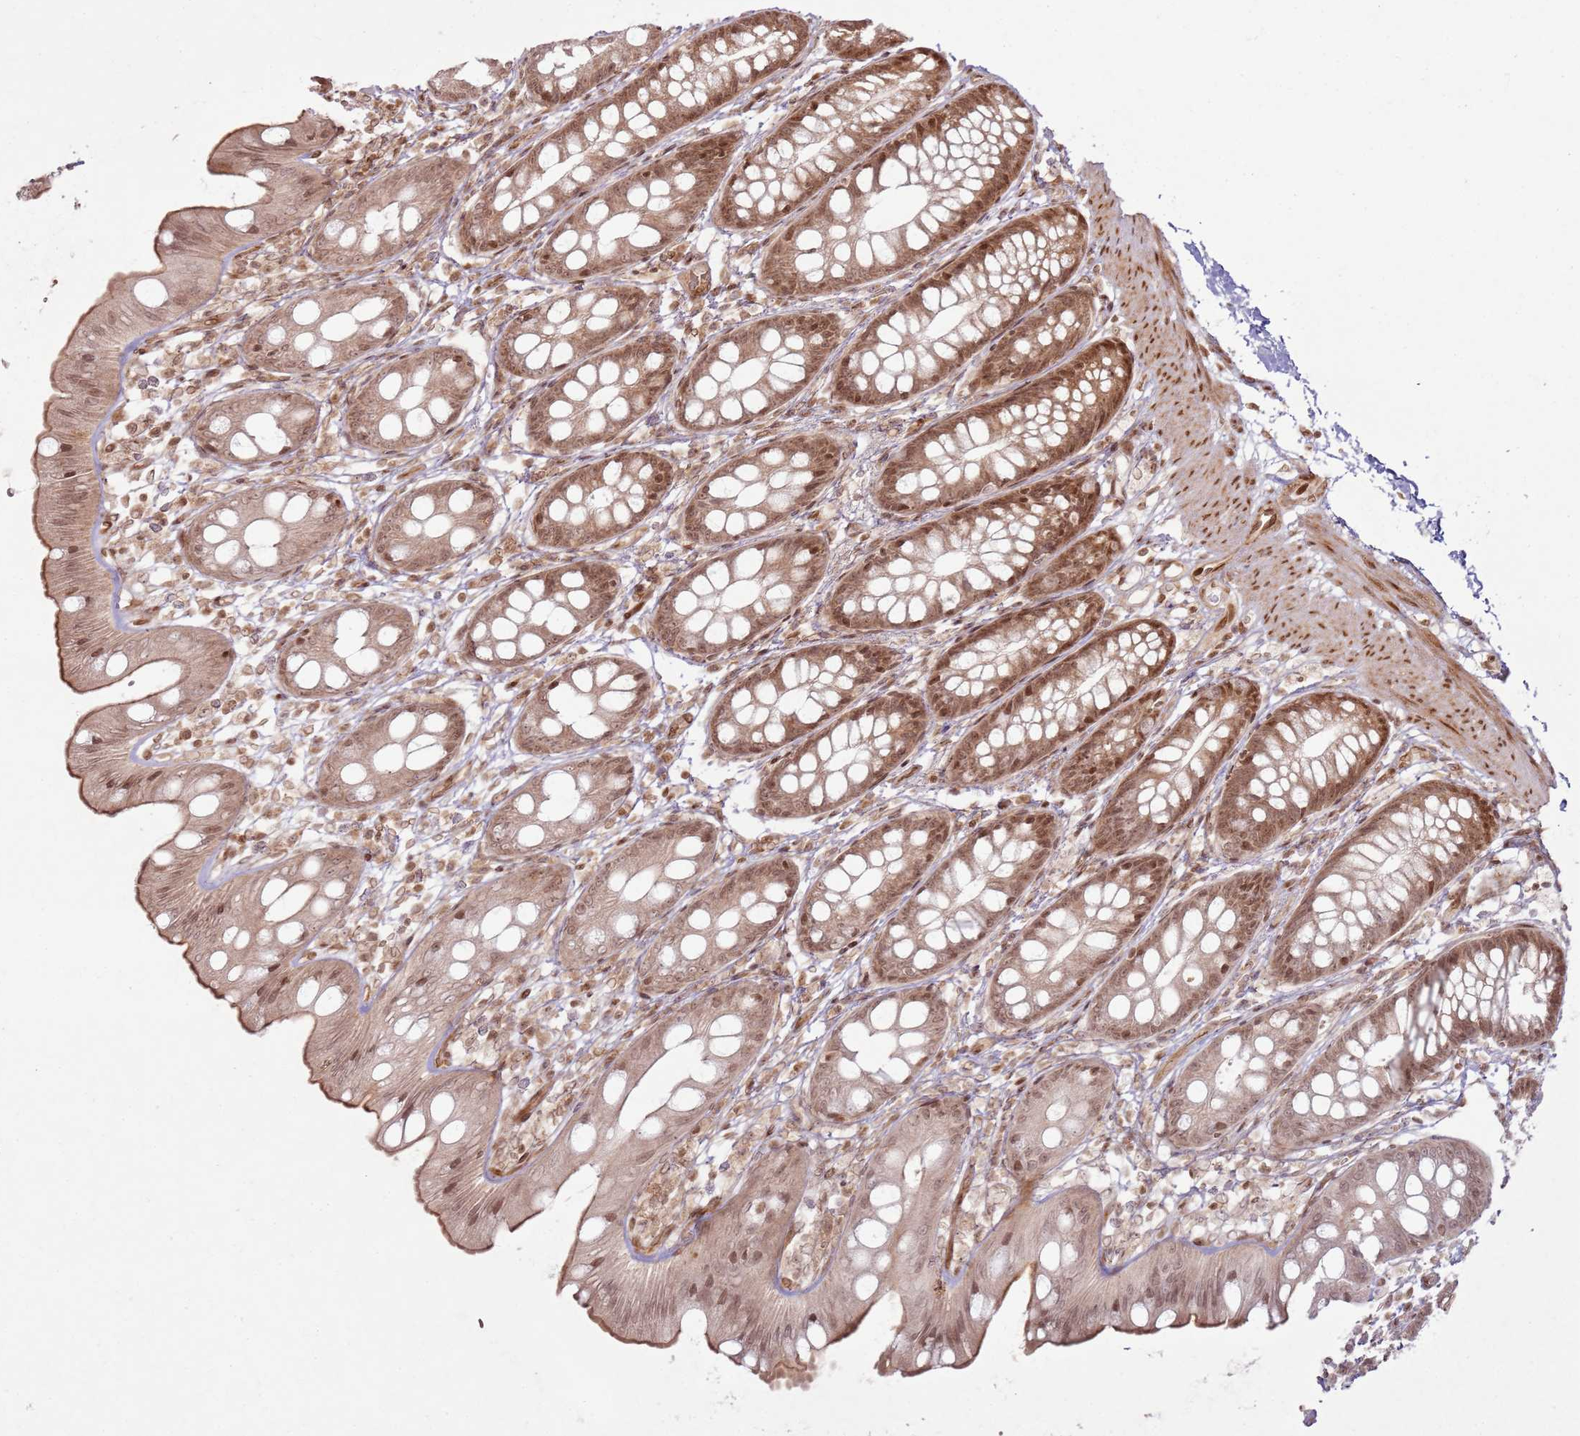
{"staining": {"intensity": "moderate", "quantity": ">75%", "location": "cytoplasmic/membranous,nuclear"}, "tissue": "rectum", "cell_type": "Glandular cells", "image_type": "normal", "snomed": [{"axis": "morphology", "description": "Normal tissue, NOS"}, {"axis": "topography", "description": "Rectum"}], "caption": "Immunohistochemistry staining of normal rectum, which exhibits medium levels of moderate cytoplasmic/membranous,nuclear staining in about >75% of glandular cells indicating moderate cytoplasmic/membranous,nuclear protein positivity. The staining was performed using DAB (brown) for protein detection and nuclei were counterstained in hematoxylin (blue).", "gene": "KLHL36", "patient": {"sex": "female", "age": 65}}